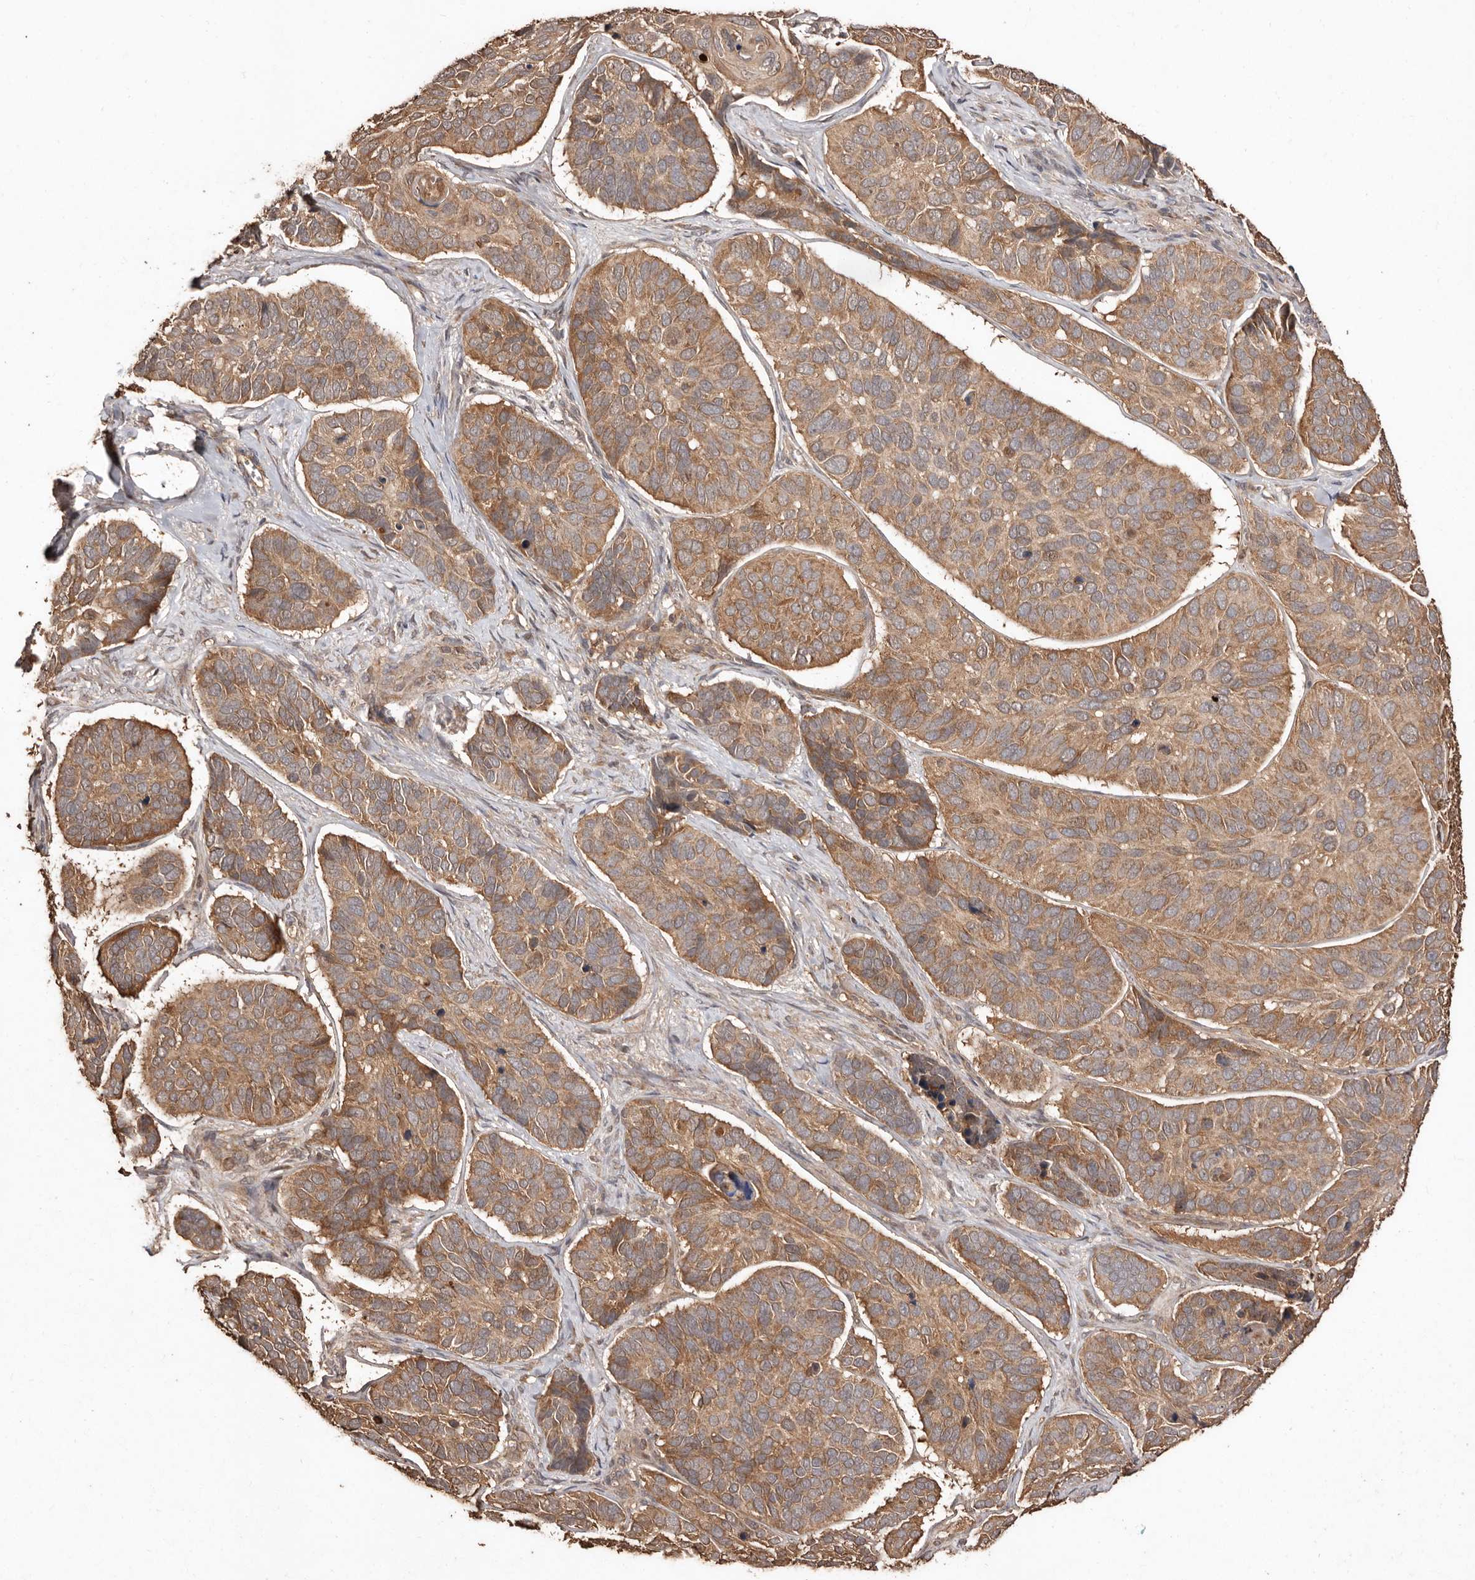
{"staining": {"intensity": "moderate", "quantity": ">75%", "location": "cytoplasmic/membranous"}, "tissue": "skin cancer", "cell_type": "Tumor cells", "image_type": "cancer", "snomed": [{"axis": "morphology", "description": "Basal cell carcinoma"}, {"axis": "topography", "description": "Skin"}], "caption": "Basal cell carcinoma (skin) stained with immunohistochemistry (IHC) demonstrates moderate cytoplasmic/membranous staining in approximately >75% of tumor cells.", "gene": "RWDD1", "patient": {"sex": "male", "age": 62}}